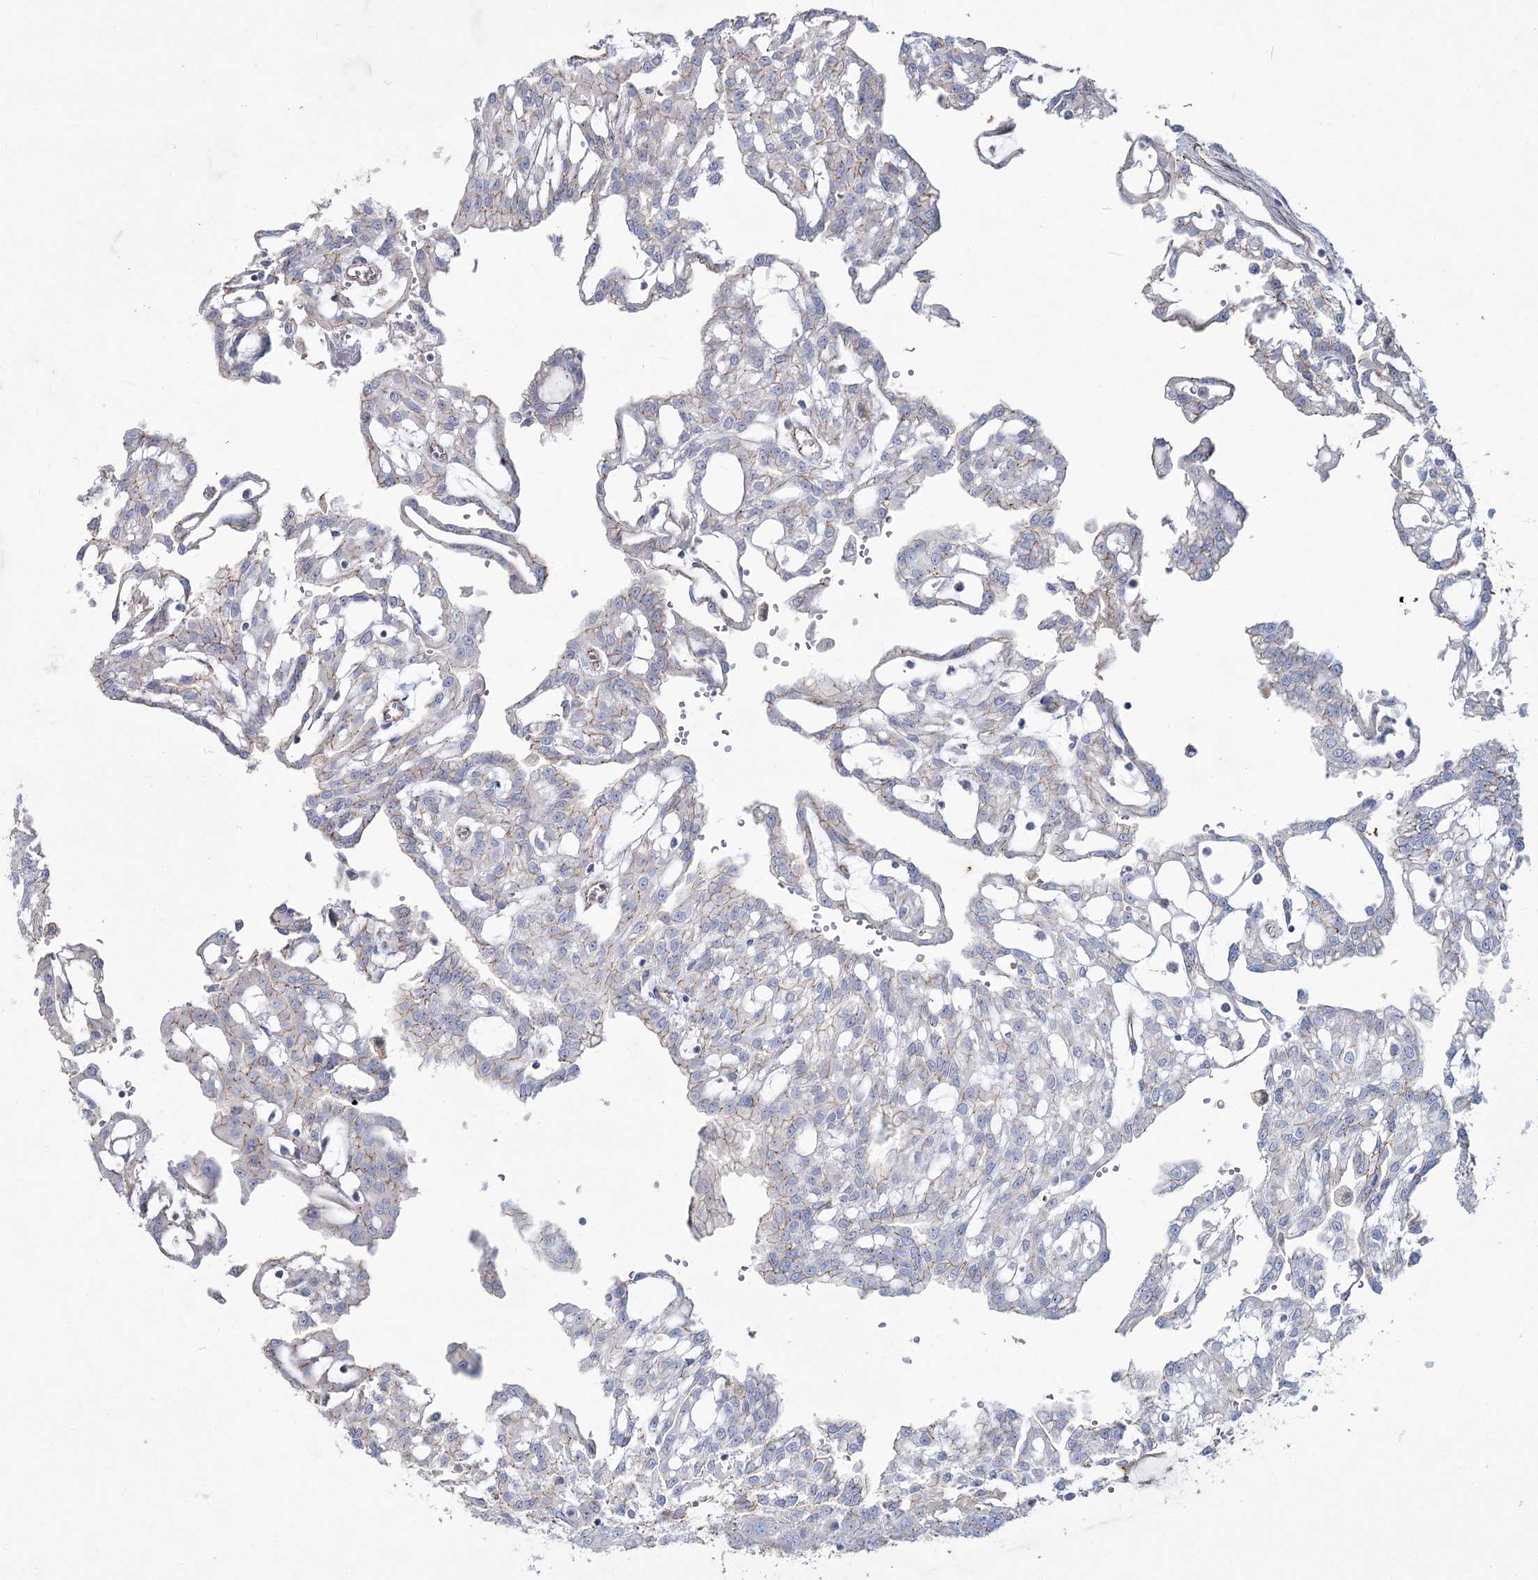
{"staining": {"intensity": "weak", "quantity": "<25%", "location": "cytoplasmic/membranous"}, "tissue": "renal cancer", "cell_type": "Tumor cells", "image_type": "cancer", "snomed": [{"axis": "morphology", "description": "Adenocarcinoma, NOS"}, {"axis": "topography", "description": "Kidney"}], "caption": "This is an IHC image of human renal cancer. There is no positivity in tumor cells.", "gene": "LDLRAD3", "patient": {"sex": "male", "age": 63}}